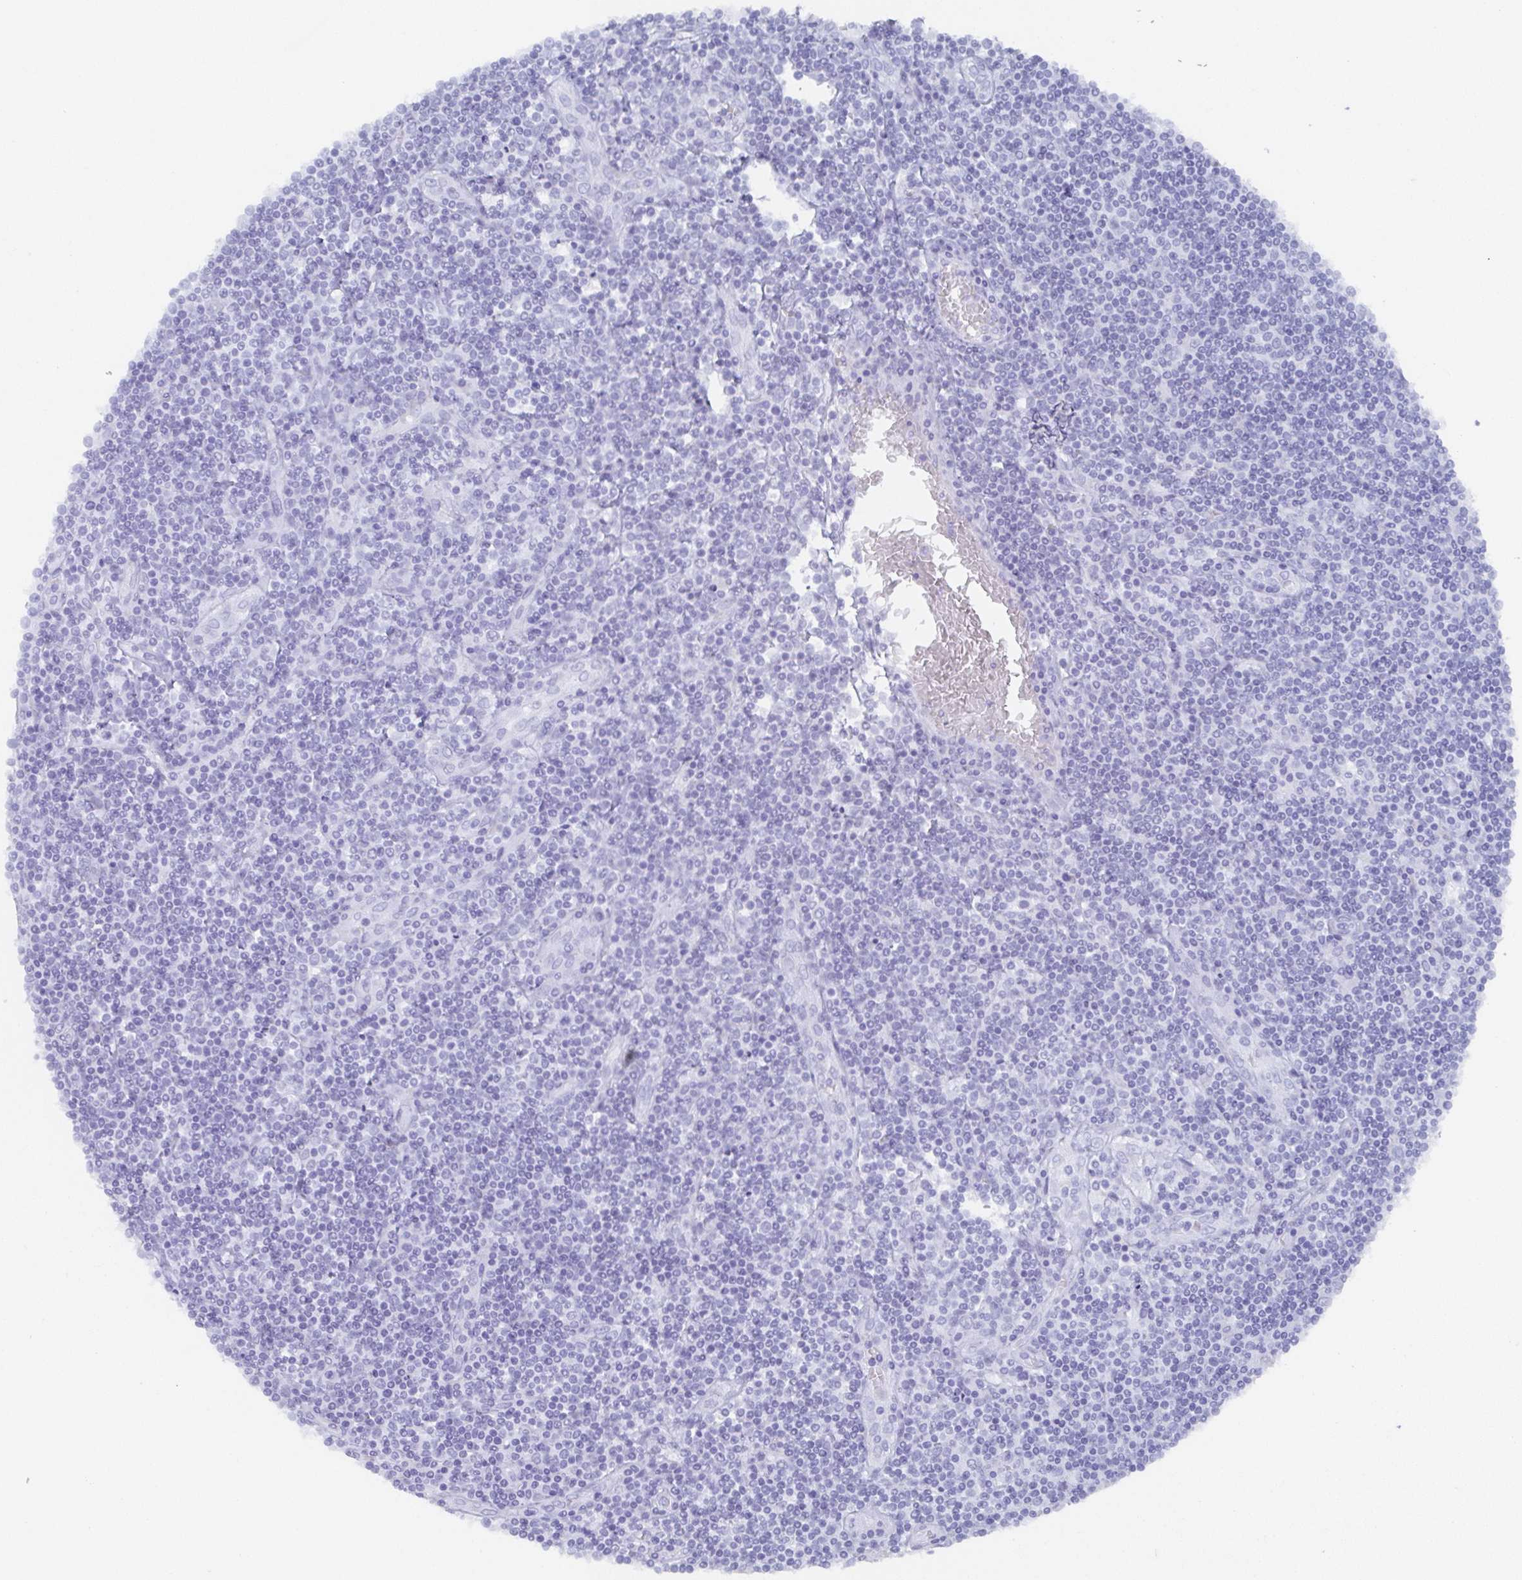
{"staining": {"intensity": "negative", "quantity": "none", "location": "none"}, "tissue": "lymphoma", "cell_type": "Tumor cells", "image_type": "cancer", "snomed": [{"axis": "morphology", "description": "Hodgkin's disease, NOS"}, {"axis": "topography", "description": "Lymph node"}], "caption": "IHC of human Hodgkin's disease demonstrates no positivity in tumor cells.", "gene": "AGFG2", "patient": {"sex": "male", "age": 40}}